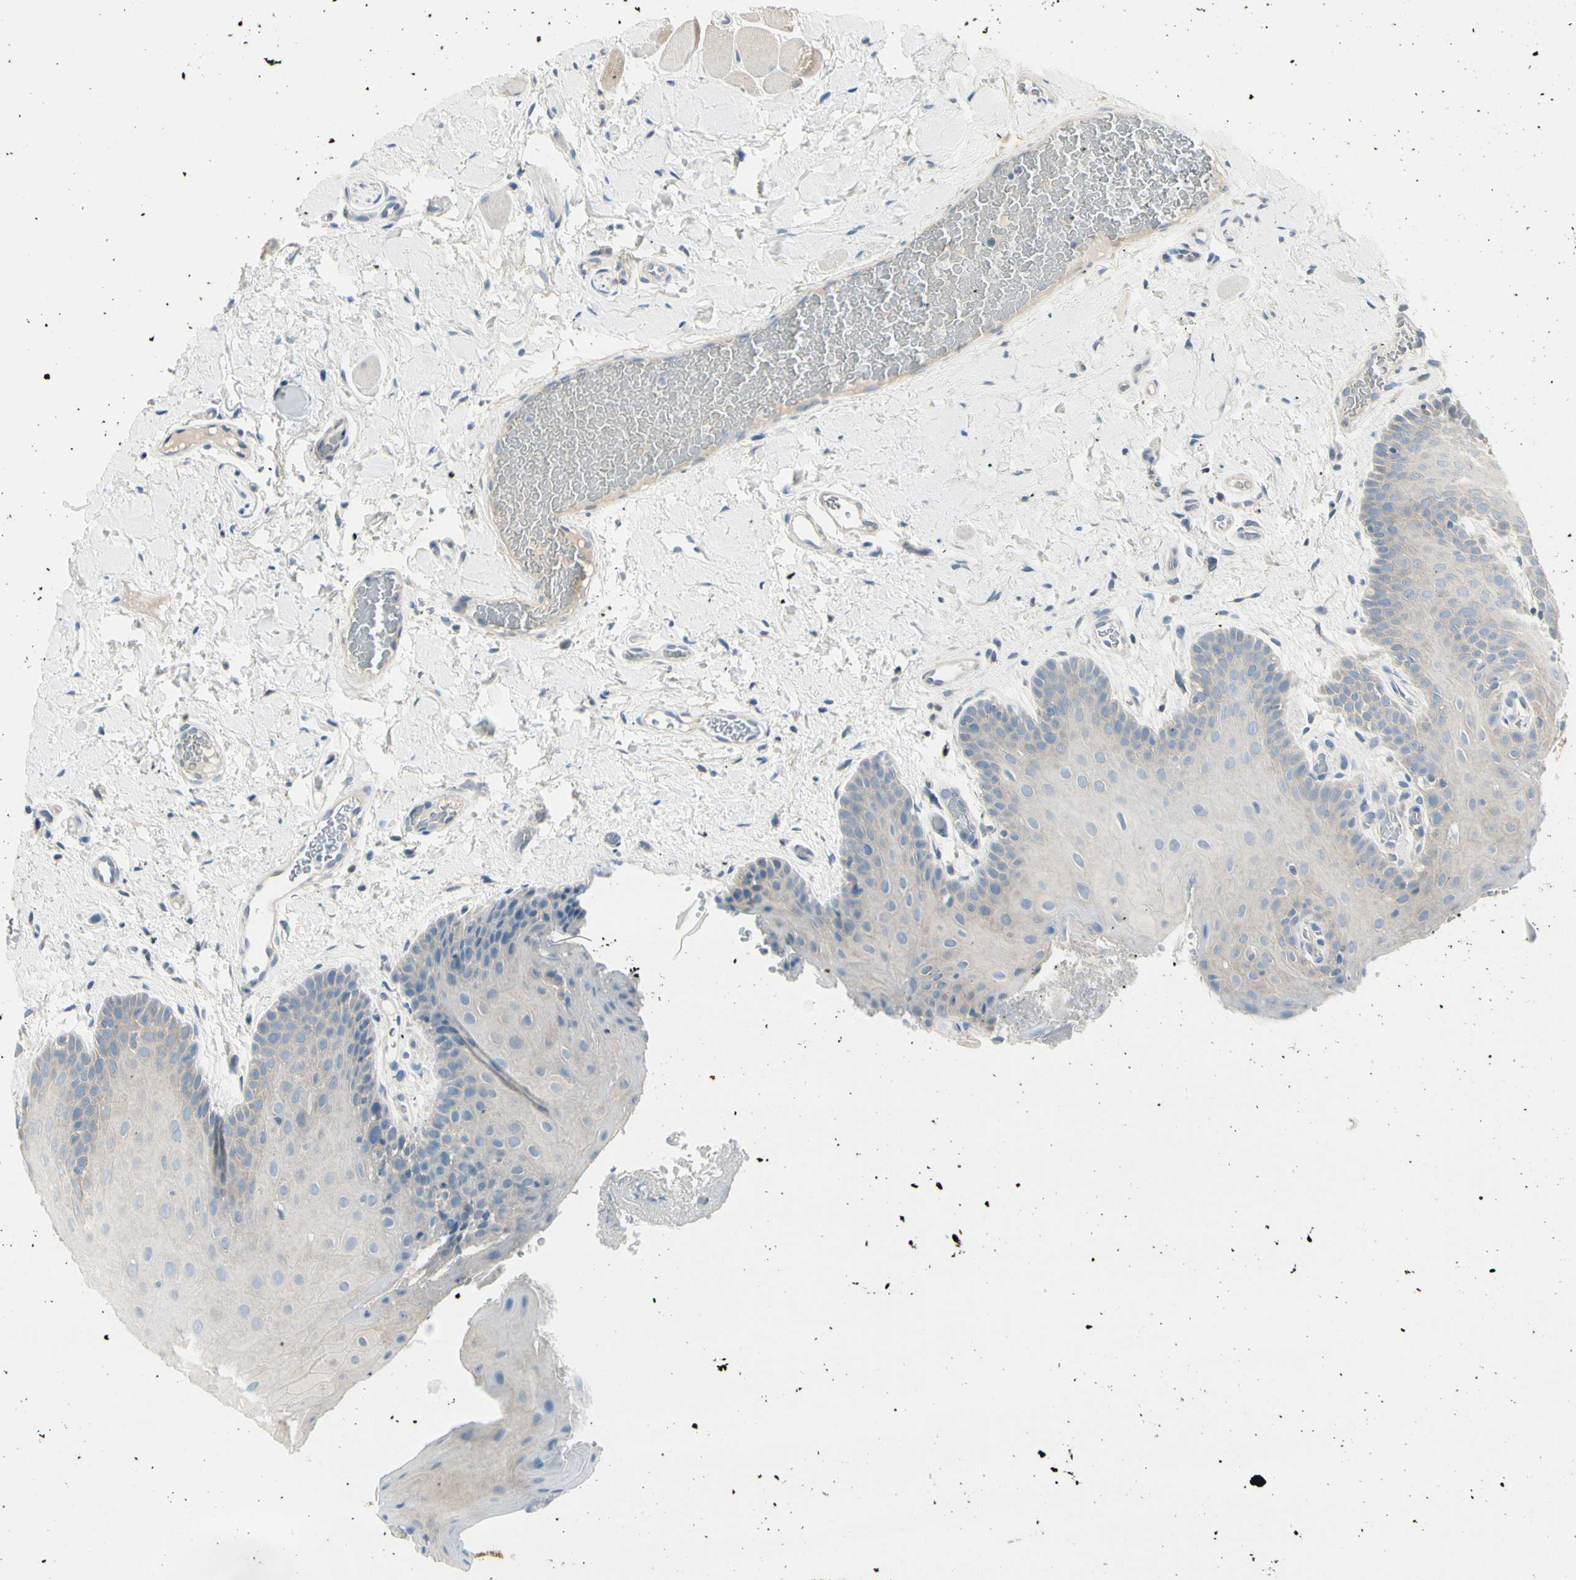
{"staining": {"intensity": "negative", "quantity": "none", "location": "none"}, "tissue": "oral mucosa", "cell_type": "Squamous epithelial cells", "image_type": "normal", "snomed": [{"axis": "morphology", "description": "Normal tissue, NOS"}, {"axis": "topography", "description": "Oral tissue"}], "caption": "The image exhibits no significant positivity in squamous epithelial cells of oral mucosa.", "gene": "DUSP12", "patient": {"sex": "male", "age": 54}}